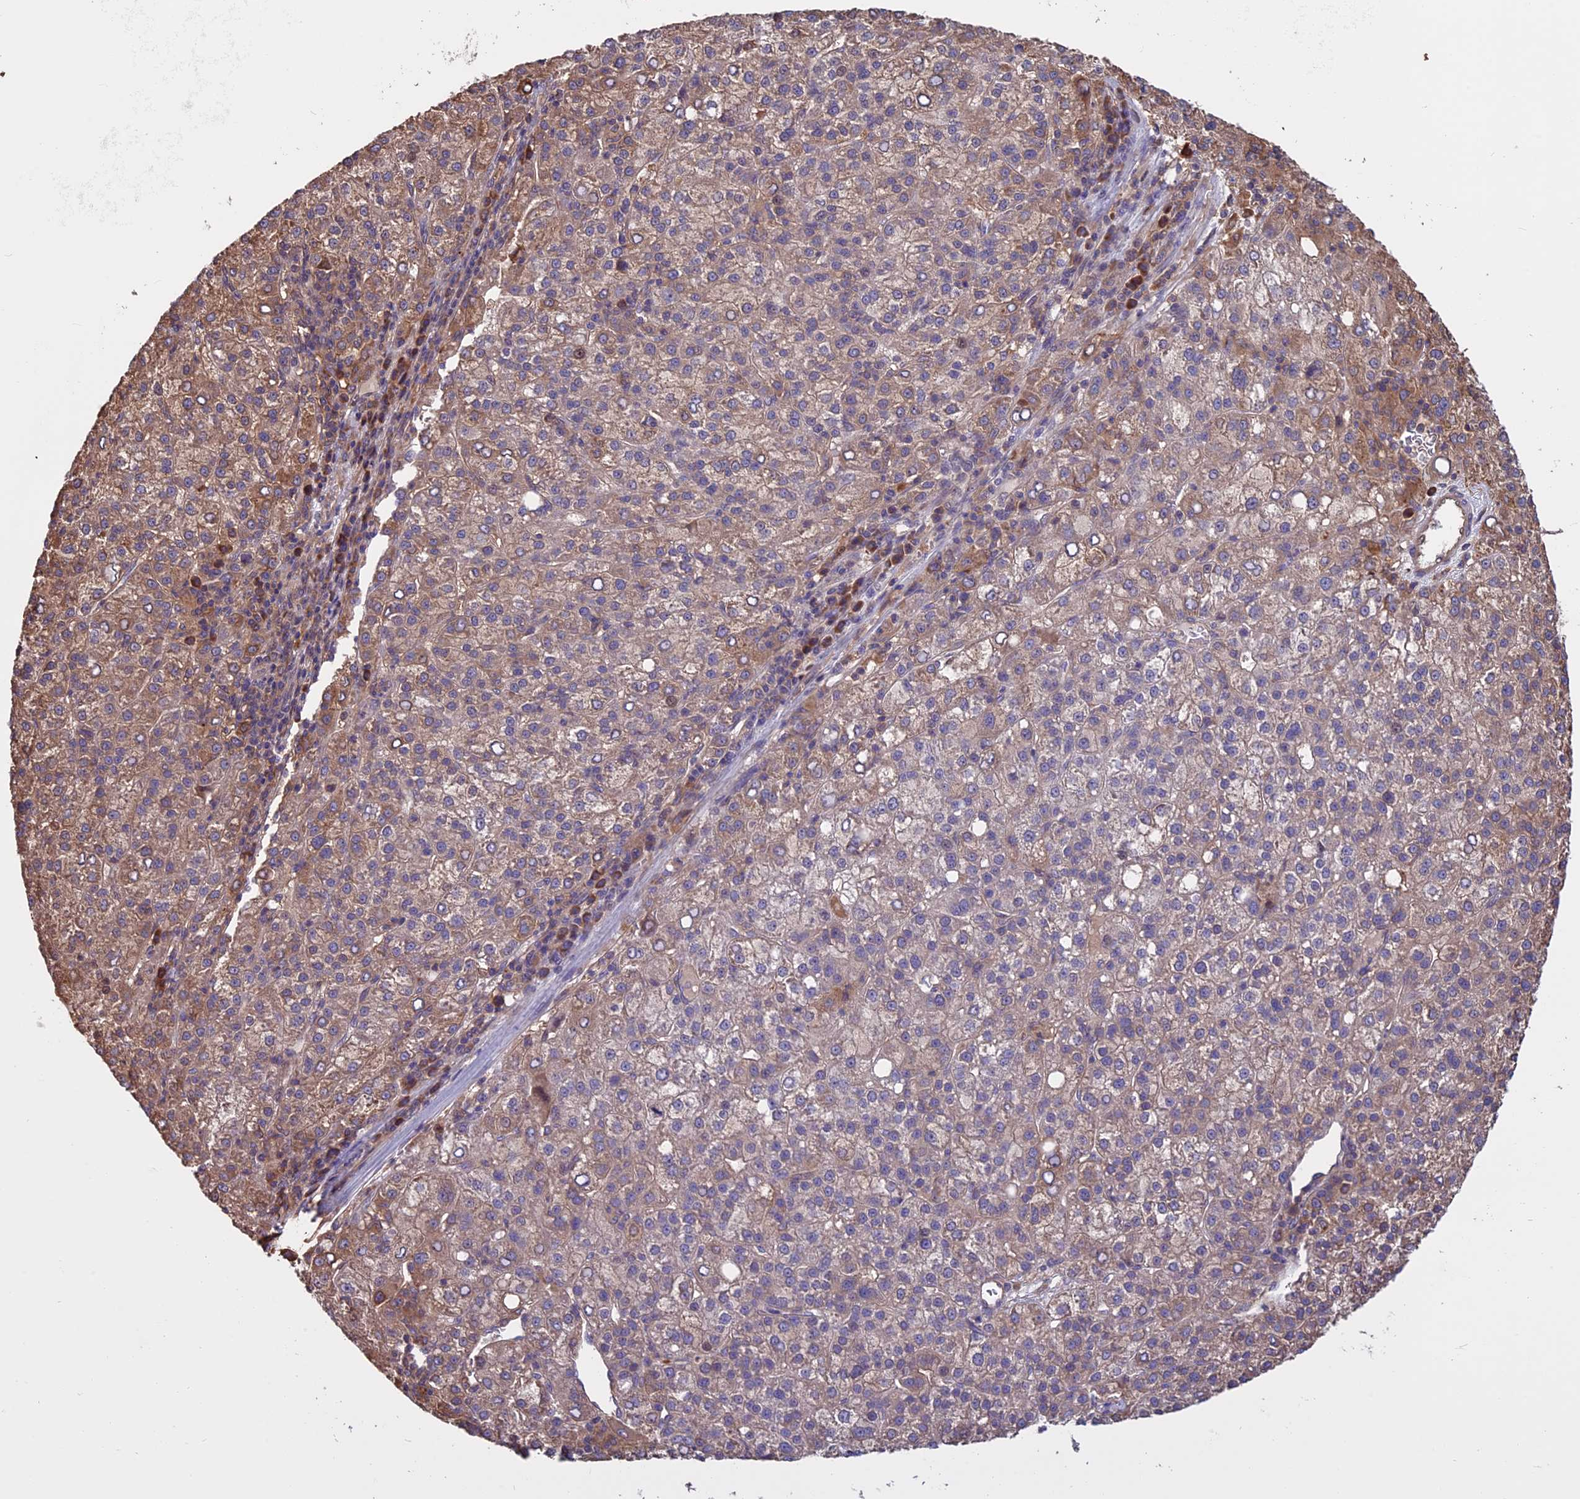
{"staining": {"intensity": "moderate", "quantity": "25%-75%", "location": "cytoplasmic/membranous"}, "tissue": "liver cancer", "cell_type": "Tumor cells", "image_type": "cancer", "snomed": [{"axis": "morphology", "description": "Carcinoma, Hepatocellular, NOS"}, {"axis": "topography", "description": "Liver"}], "caption": "Liver cancer (hepatocellular carcinoma) stained with a brown dye displays moderate cytoplasmic/membranous positive expression in approximately 25%-75% of tumor cells.", "gene": "VWA3A", "patient": {"sex": "female", "age": 58}}